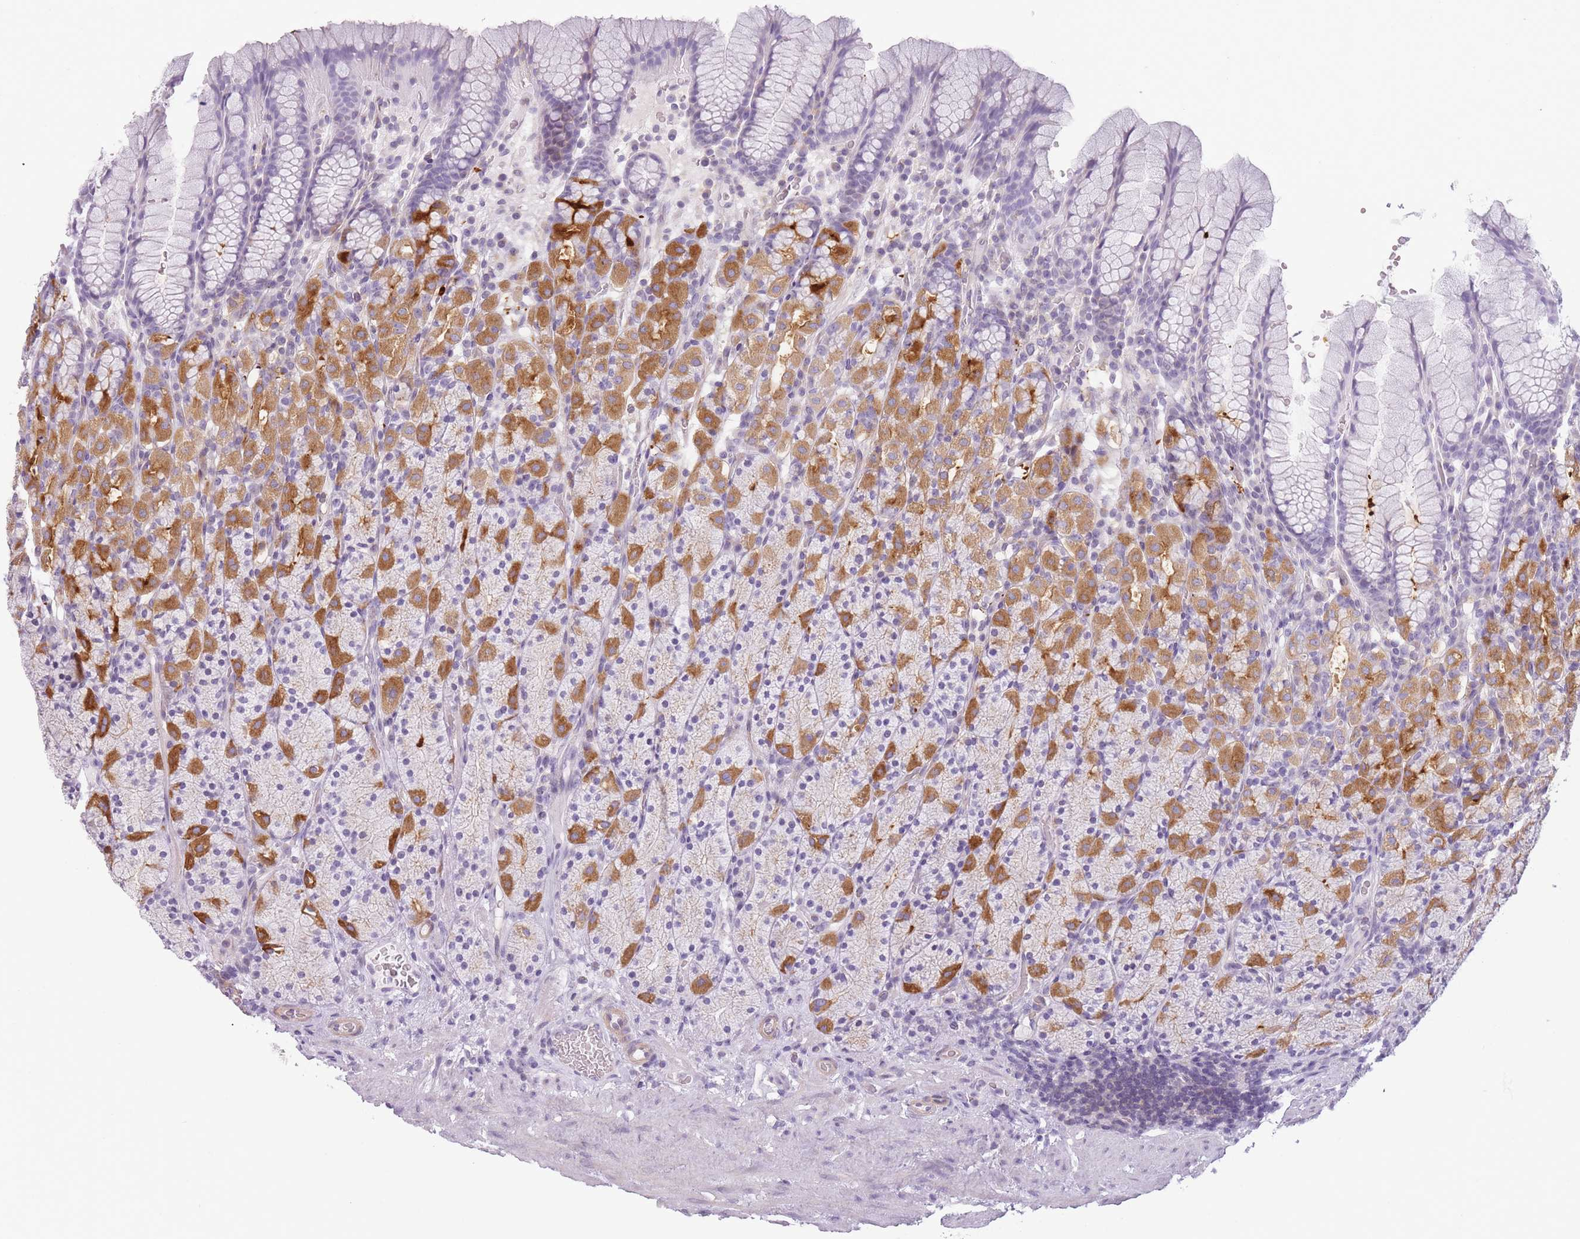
{"staining": {"intensity": "strong", "quantity": "25%-75%", "location": "cytoplasmic/membranous"}, "tissue": "stomach", "cell_type": "Glandular cells", "image_type": "normal", "snomed": [{"axis": "morphology", "description": "Normal tissue, NOS"}, {"axis": "topography", "description": "Stomach, upper"}, {"axis": "topography", "description": "Stomach"}], "caption": "Immunohistochemical staining of benign stomach demonstrates strong cytoplasmic/membranous protein expression in approximately 25%-75% of glandular cells.", "gene": "GGT1", "patient": {"sex": "male", "age": 62}}